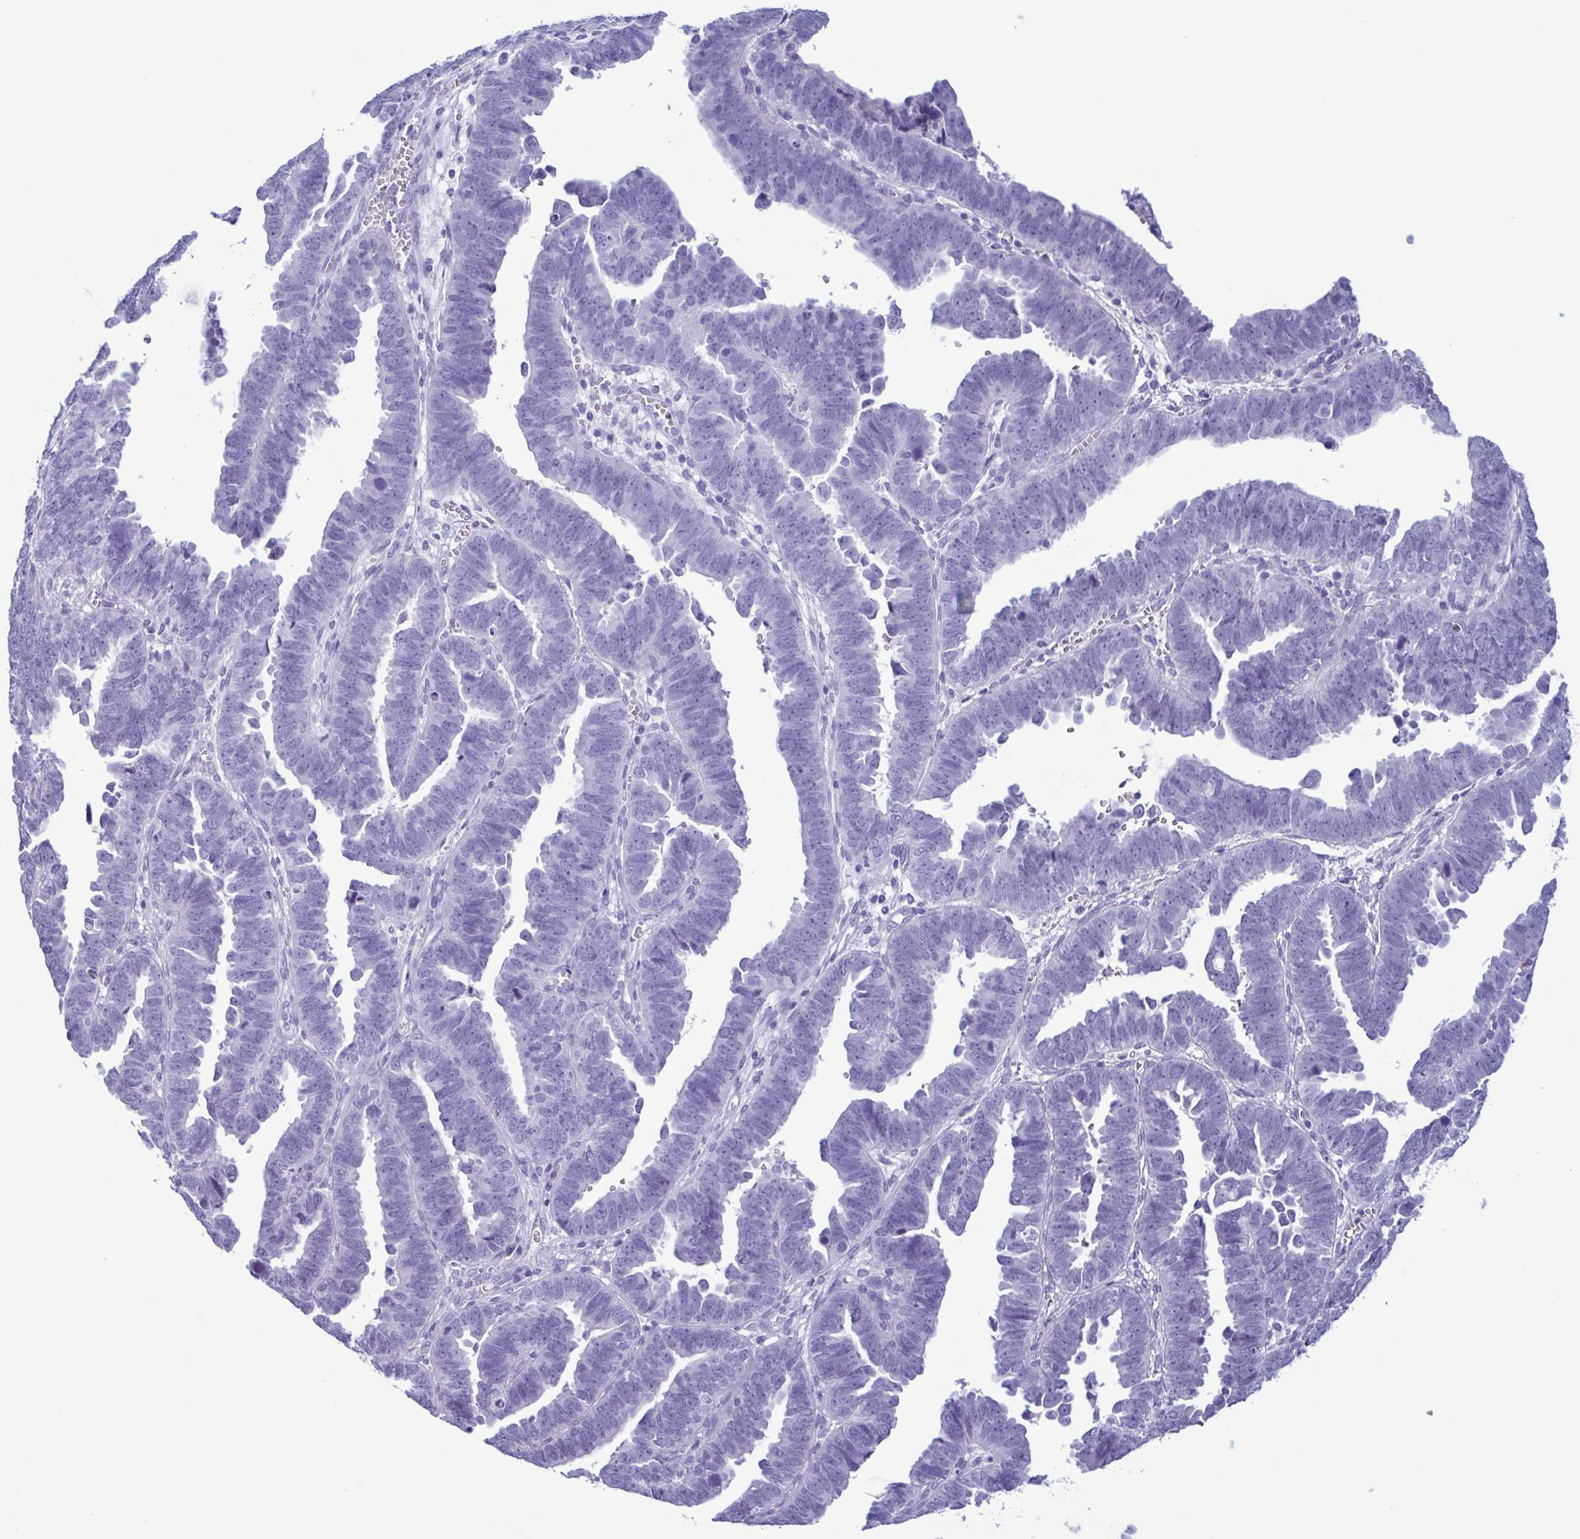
{"staining": {"intensity": "negative", "quantity": "none", "location": "none"}, "tissue": "endometrial cancer", "cell_type": "Tumor cells", "image_type": "cancer", "snomed": [{"axis": "morphology", "description": "Adenocarcinoma, NOS"}, {"axis": "topography", "description": "Endometrium"}], "caption": "Endometrial adenocarcinoma was stained to show a protein in brown. There is no significant expression in tumor cells.", "gene": "LTF", "patient": {"sex": "female", "age": 75}}